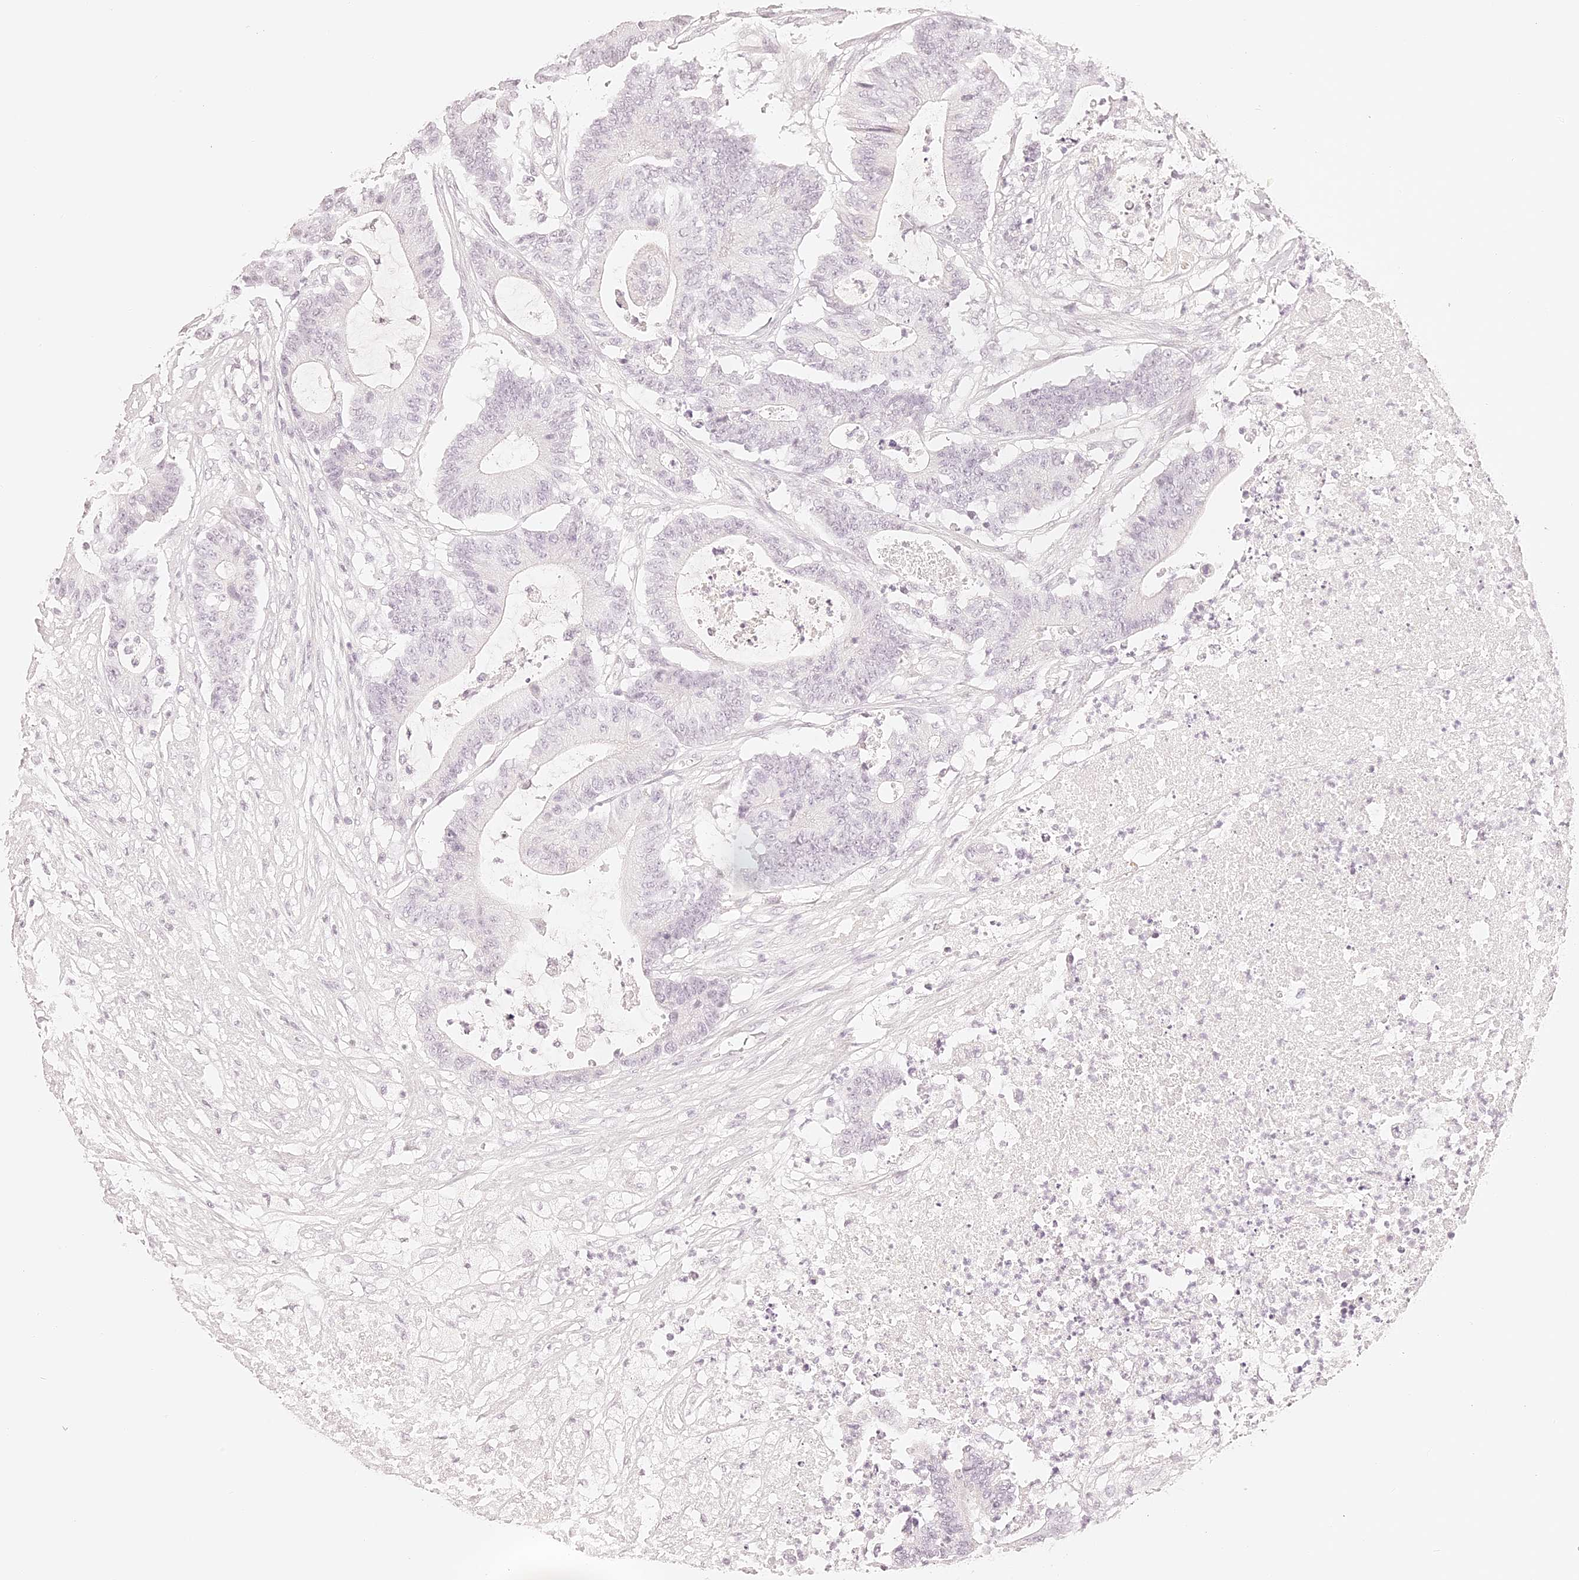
{"staining": {"intensity": "negative", "quantity": "none", "location": "none"}, "tissue": "colorectal cancer", "cell_type": "Tumor cells", "image_type": "cancer", "snomed": [{"axis": "morphology", "description": "Adenocarcinoma, NOS"}, {"axis": "topography", "description": "Colon"}], "caption": "Immunohistochemistry (IHC) image of colorectal cancer (adenocarcinoma) stained for a protein (brown), which shows no positivity in tumor cells. The staining was performed using DAB (3,3'-diaminobenzidine) to visualize the protein expression in brown, while the nuclei were stained in blue with hematoxylin (Magnification: 20x).", "gene": "TRIM45", "patient": {"sex": "female", "age": 84}}